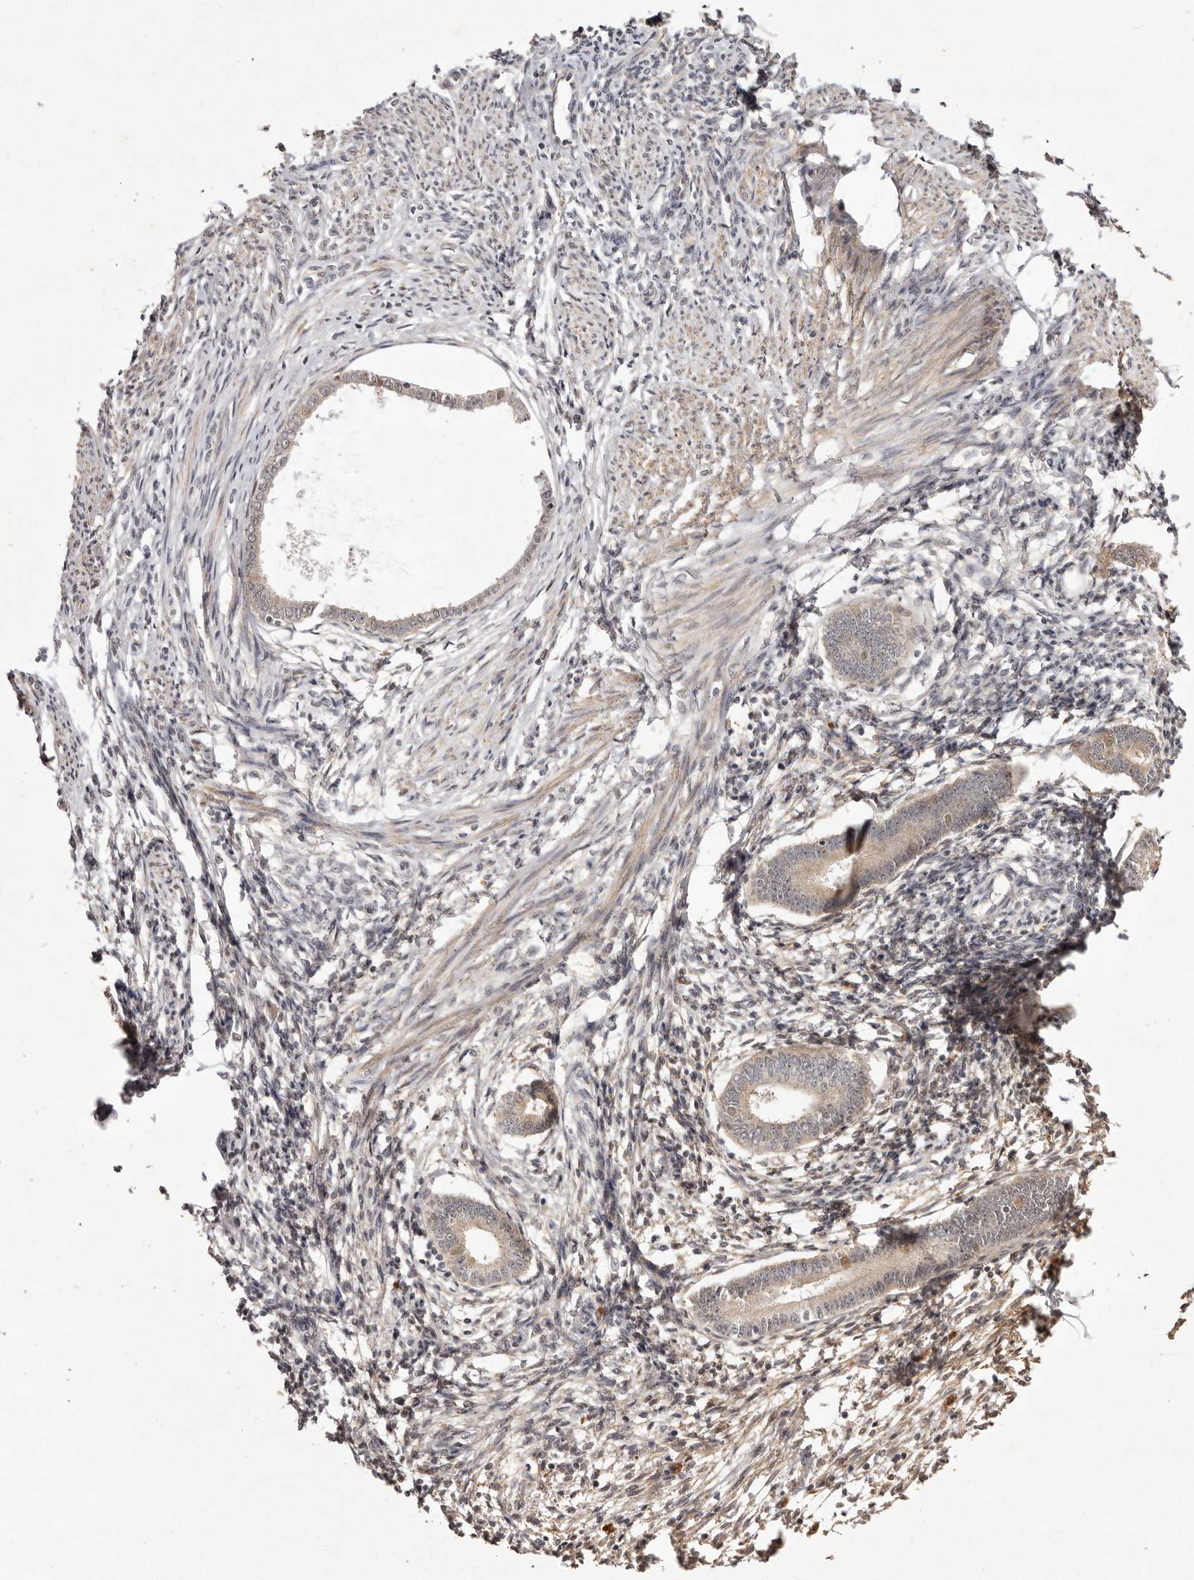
{"staining": {"intensity": "moderate", "quantity": ">75%", "location": "cytoplasmic/membranous,nuclear"}, "tissue": "endometrium", "cell_type": "Cells in endometrial stroma", "image_type": "normal", "snomed": [{"axis": "morphology", "description": "Normal tissue, NOS"}, {"axis": "topography", "description": "Endometrium"}], "caption": "Protein staining of normal endometrium demonstrates moderate cytoplasmic/membranous,nuclear expression in approximately >75% of cells in endometrial stroma. Nuclei are stained in blue.", "gene": "BUD31", "patient": {"sex": "female", "age": 56}}